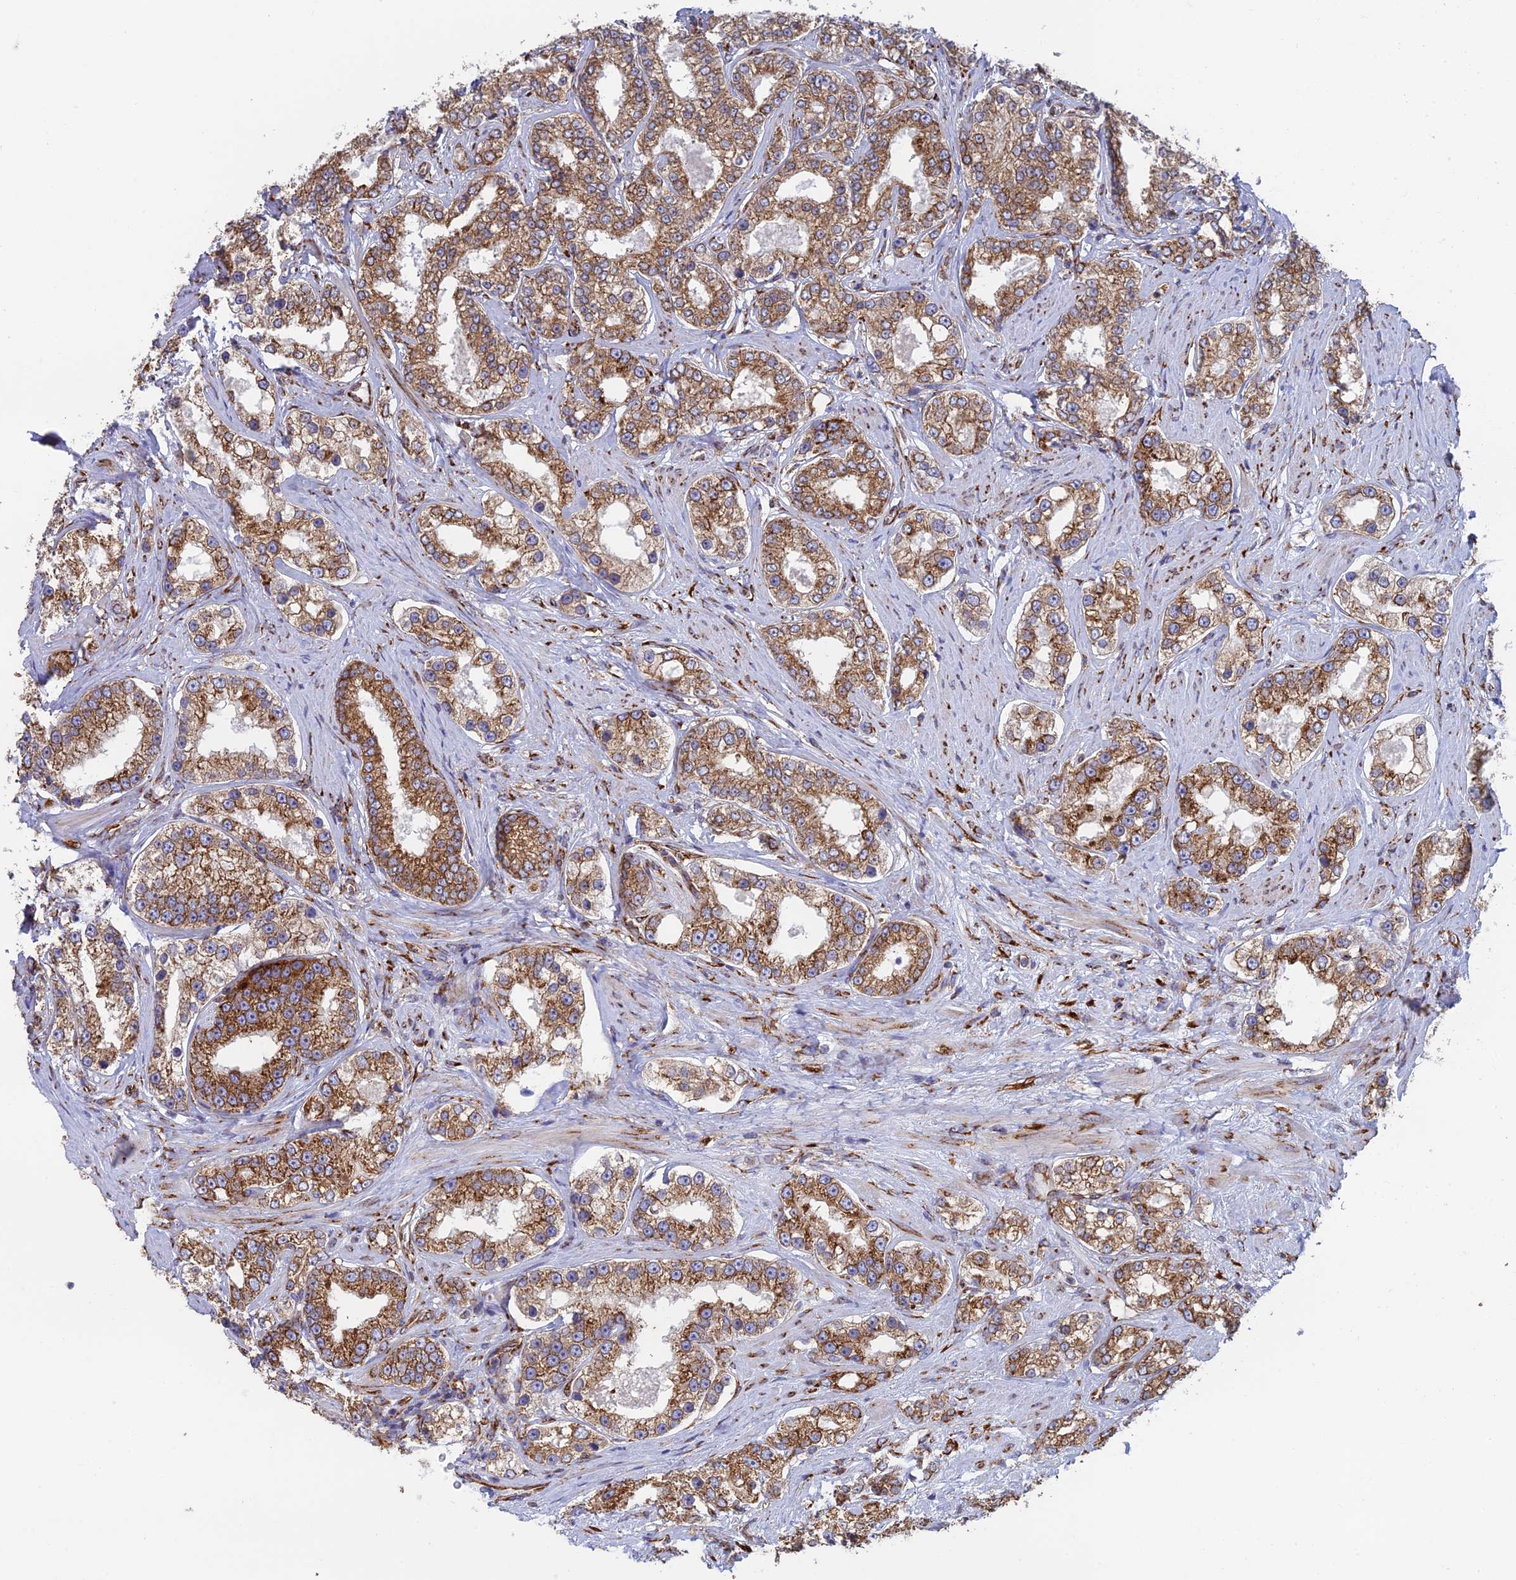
{"staining": {"intensity": "moderate", "quantity": ">75%", "location": "cytoplasmic/membranous"}, "tissue": "prostate cancer", "cell_type": "Tumor cells", "image_type": "cancer", "snomed": [{"axis": "morphology", "description": "Normal tissue, NOS"}, {"axis": "morphology", "description": "Adenocarcinoma, High grade"}, {"axis": "topography", "description": "Prostate"}], "caption": "The photomicrograph demonstrates staining of prostate cancer, revealing moderate cytoplasmic/membranous protein positivity (brown color) within tumor cells.", "gene": "CCDC69", "patient": {"sex": "male", "age": 83}}